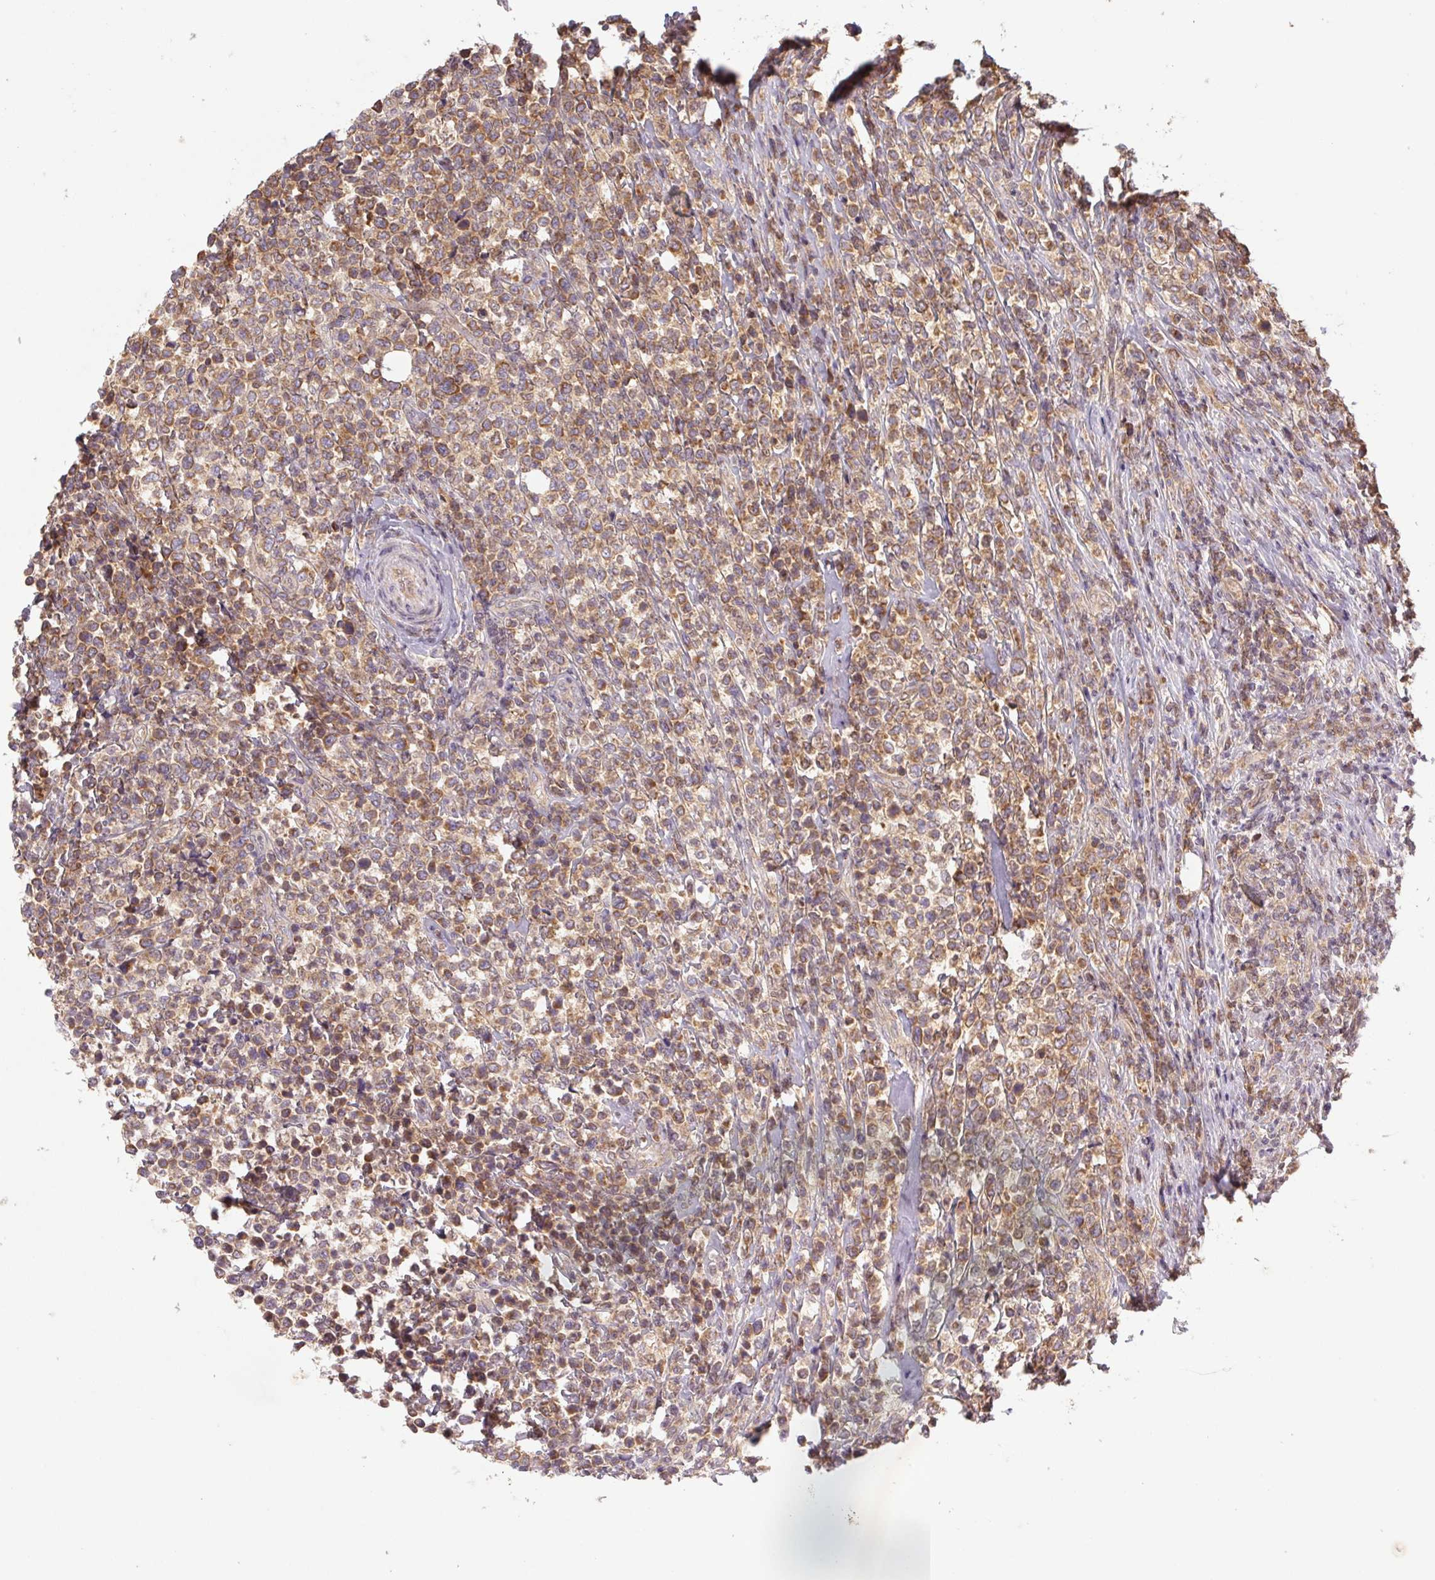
{"staining": {"intensity": "moderate", "quantity": ">75%", "location": "cytoplasmic/membranous"}, "tissue": "lymphoma", "cell_type": "Tumor cells", "image_type": "cancer", "snomed": [{"axis": "morphology", "description": "Malignant lymphoma, non-Hodgkin's type, High grade"}, {"axis": "topography", "description": "Soft tissue"}], "caption": "Malignant lymphoma, non-Hodgkin's type (high-grade) stained with immunohistochemistry reveals moderate cytoplasmic/membranous expression in about >75% of tumor cells.", "gene": "MTHFD1", "patient": {"sex": "female", "age": 56}}